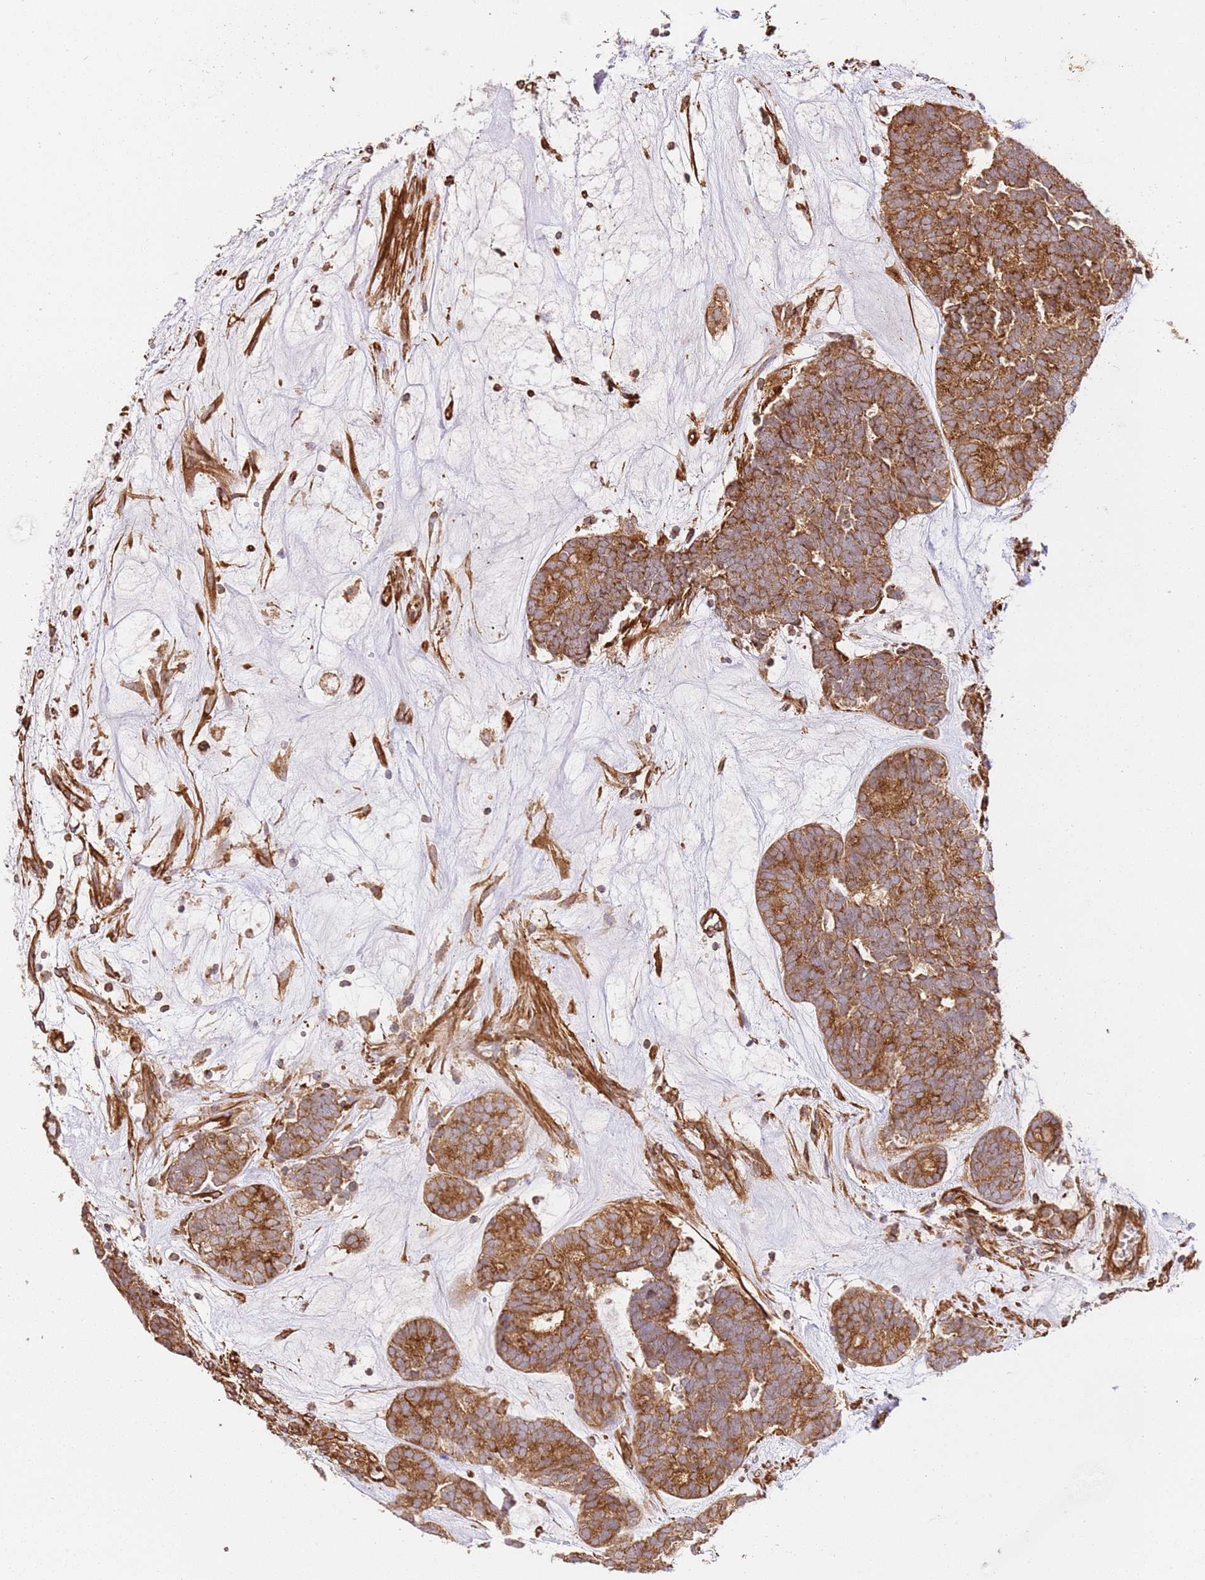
{"staining": {"intensity": "strong", "quantity": ">75%", "location": "cytoplasmic/membranous"}, "tissue": "head and neck cancer", "cell_type": "Tumor cells", "image_type": "cancer", "snomed": [{"axis": "morphology", "description": "Adenocarcinoma, NOS"}, {"axis": "topography", "description": "Head-Neck"}], "caption": "A histopathology image of head and neck cancer (adenocarcinoma) stained for a protein reveals strong cytoplasmic/membranous brown staining in tumor cells.", "gene": "ZBTB39", "patient": {"sex": "female", "age": 81}}